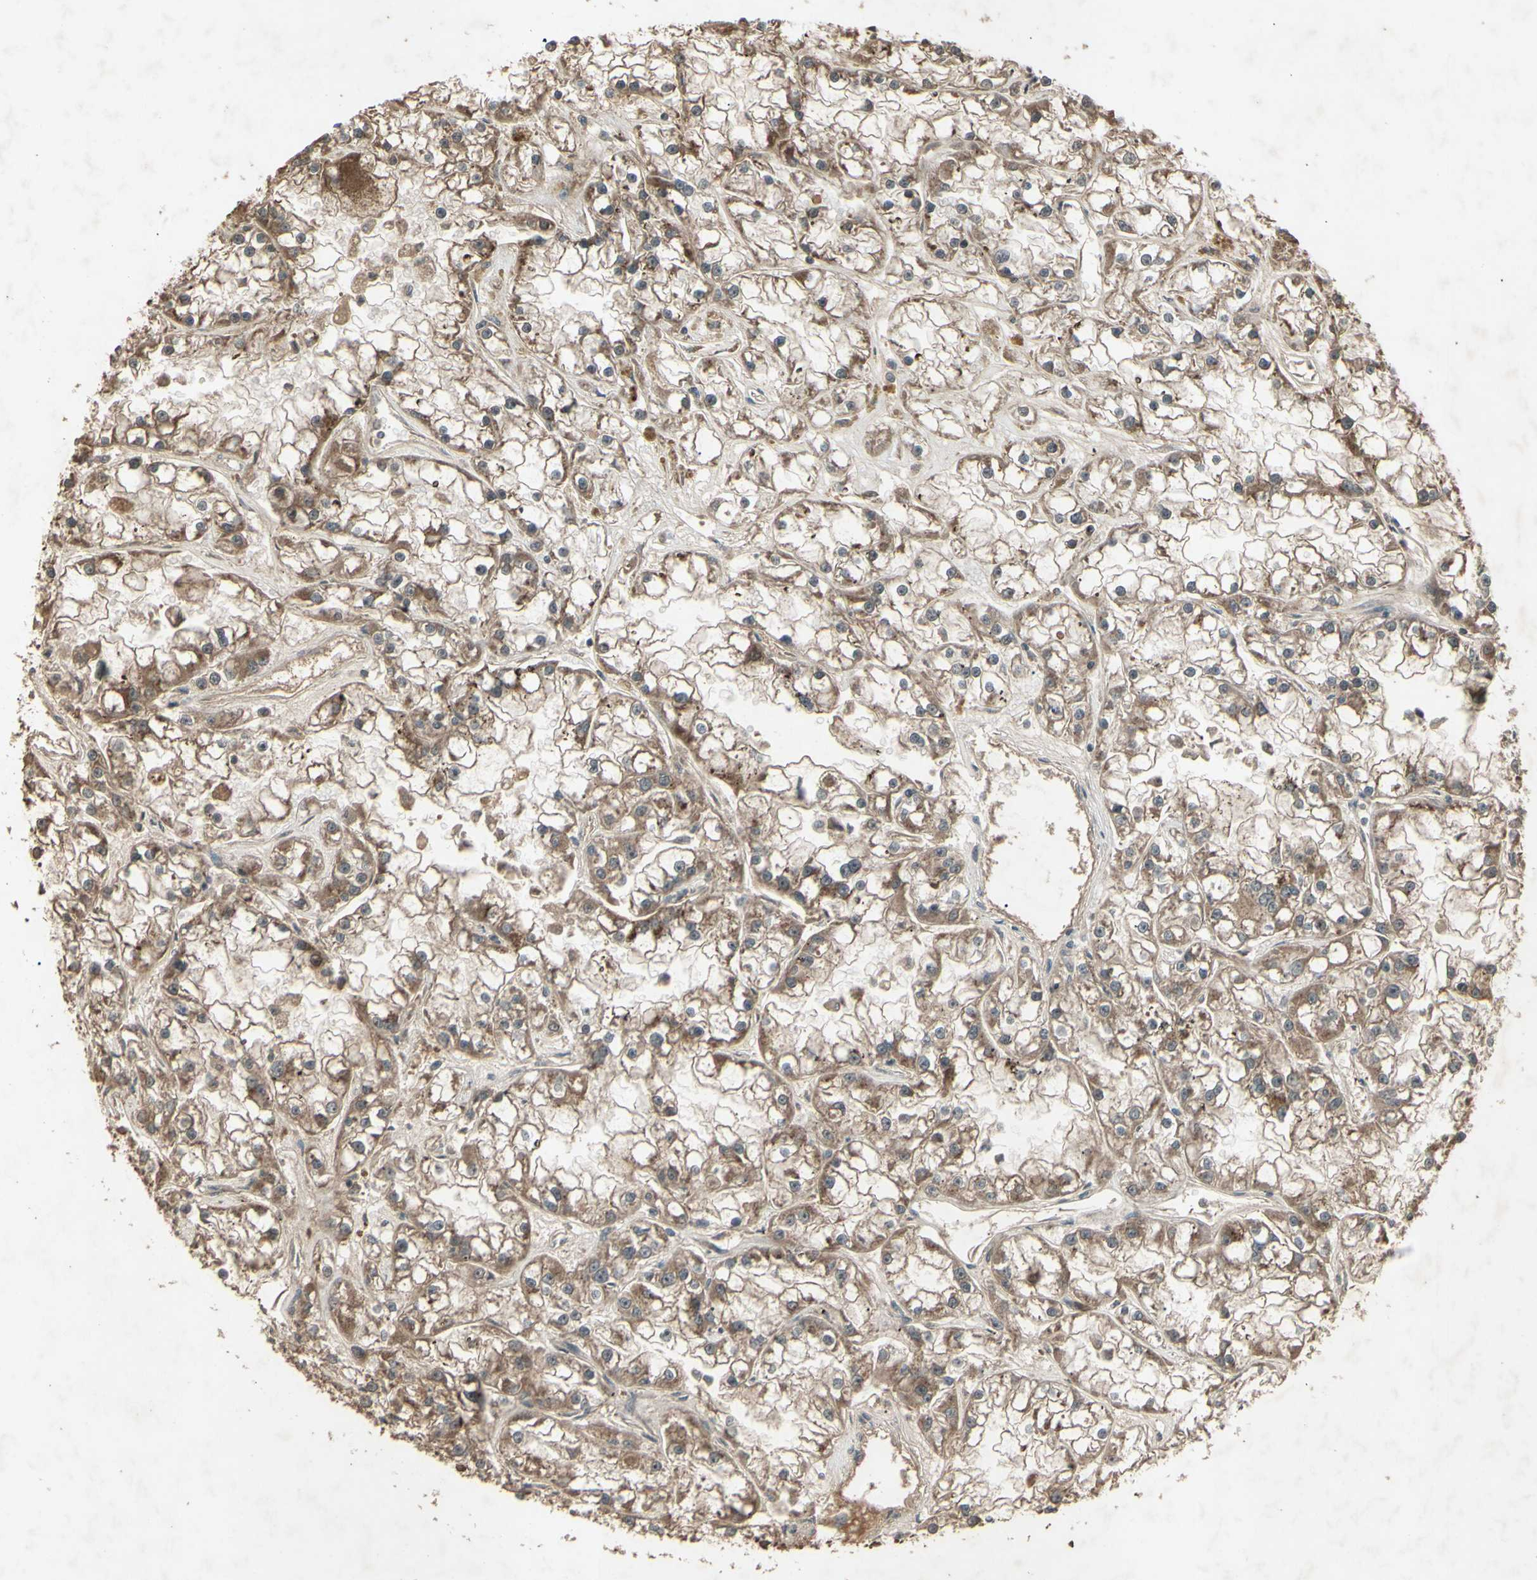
{"staining": {"intensity": "moderate", "quantity": ">75%", "location": "cytoplasmic/membranous"}, "tissue": "renal cancer", "cell_type": "Tumor cells", "image_type": "cancer", "snomed": [{"axis": "morphology", "description": "Adenocarcinoma, NOS"}, {"axis": "topography", "description": "Kidney"}], "caption": "Immunohistochemical staining of renal cancer shows medium levels of moderate cytoplasmic/membranous staining in about >75% of tumor cells.", "gene": "AP1G1", "patient": {"sex": "female", "age": 52}}